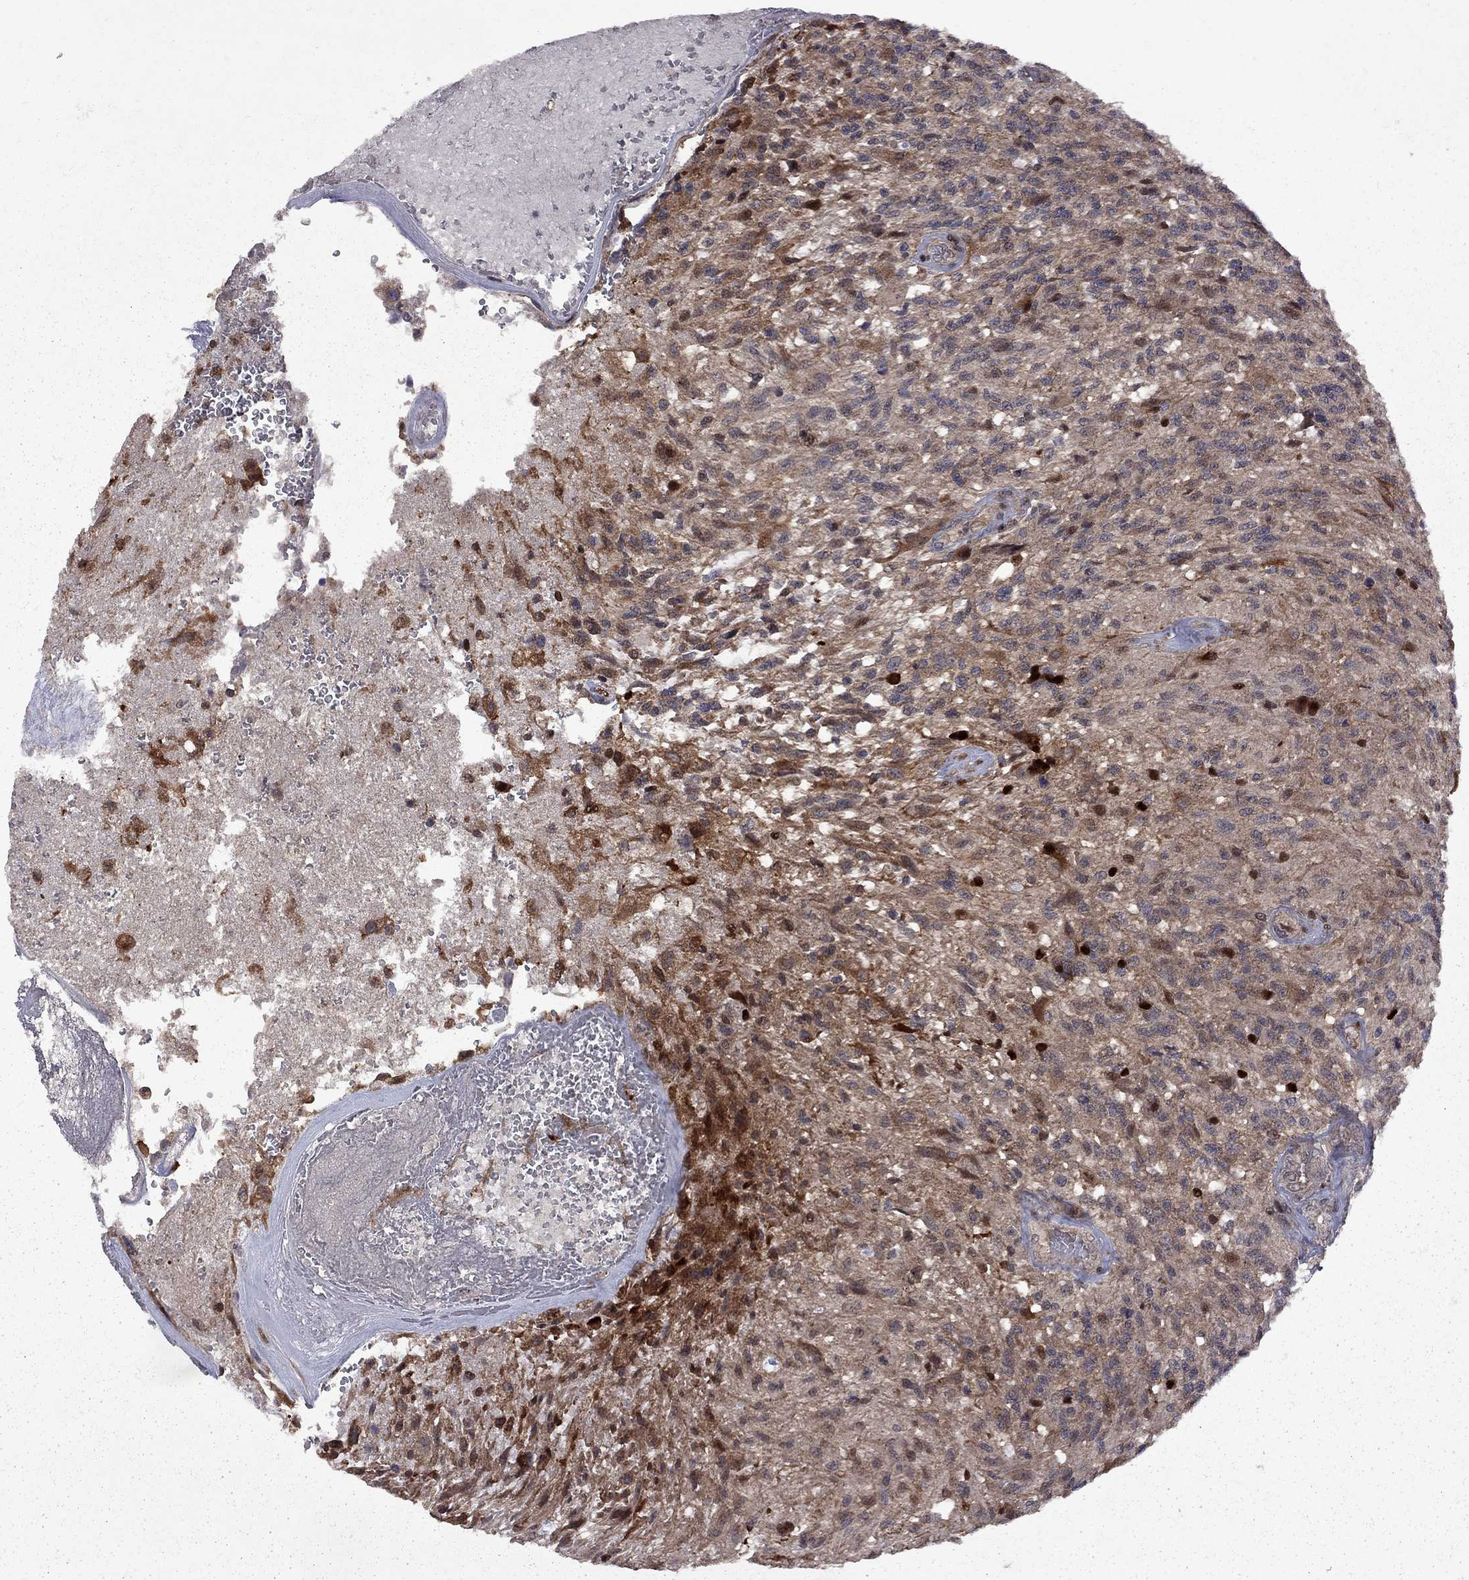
{"staining": {"intensity": "strong", "quantity": "25%-75%", "location": "nuclear"}, "tissue": "glioma", "cell_type": "Tumor cells", "image_type": "cancer", "snomed": [{"axis": "morphology", "description": "Glioma, malignant, High grade"}, {"axis": "topography", "description": "Brain"}], "caption": "This is a histology image of IHC staining of glioma, which shows strong expression in the nuclear of tumor cells.", "gene": "IPP", "patient": {"sex": "male", "age": 56}}